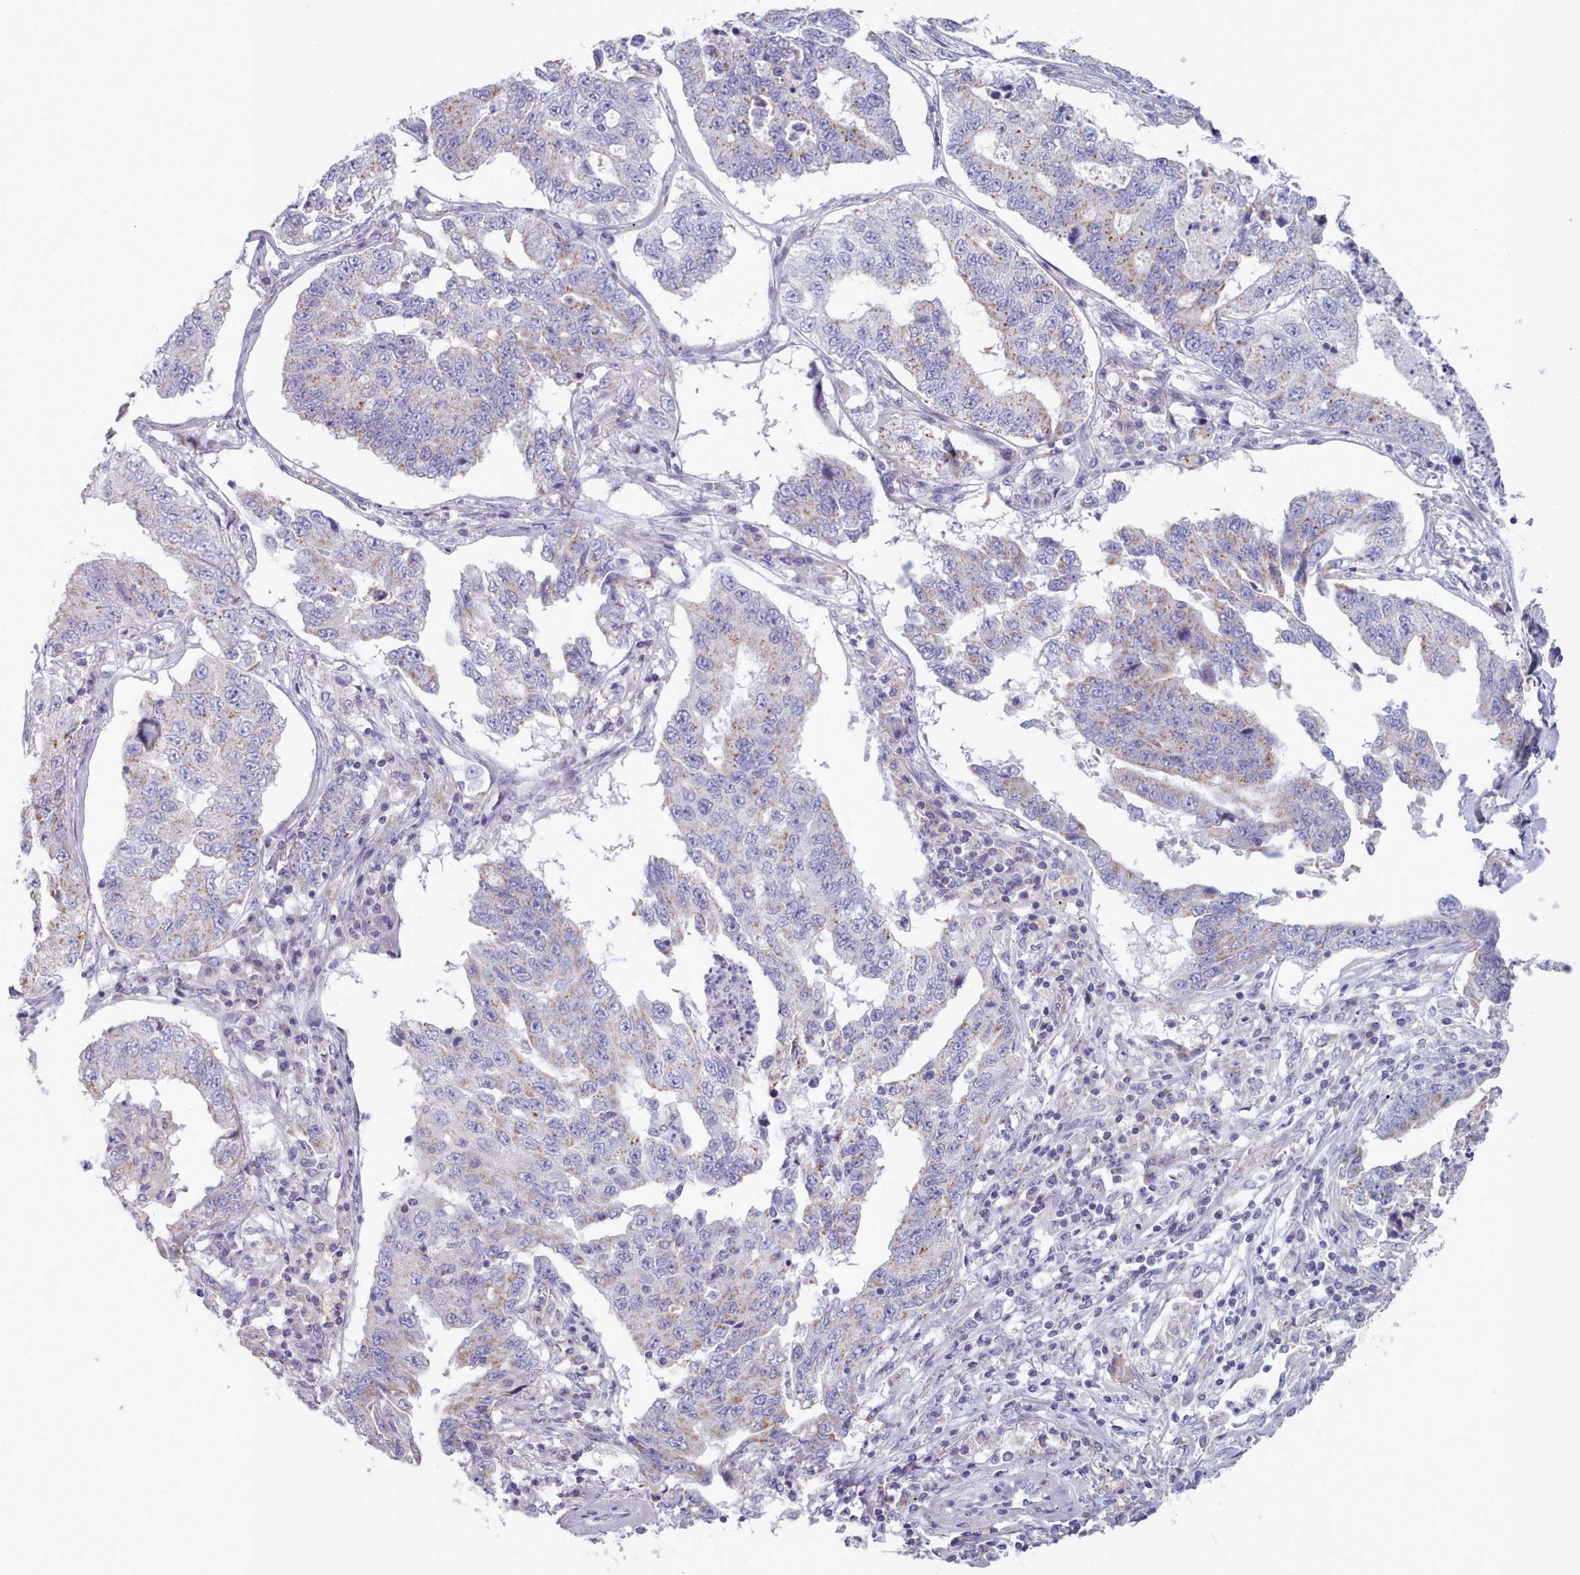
{"staining": {"intensity": "weak", "quantity": "25%-75%", "location": "cytoplasmic/membranous"}, "tissue": "lung cancer", "cell_type": "Tumor cells", "image_type": "cancer", "snomed": [{"axis": "morphology", "description": "Adenocarcinoma, NOS"}, {"axis": "topography", "description": "Lung"}], "caption": "Lung cancer (adenocarcinoma) tissue demonstrates weak cytoplasmic/membranous positivity in approximately 25%-75% of tumor cells, visualized by immunohistochemistry.", "gene": "HAO1", "patient": {"sex": "female", "age": 51}}